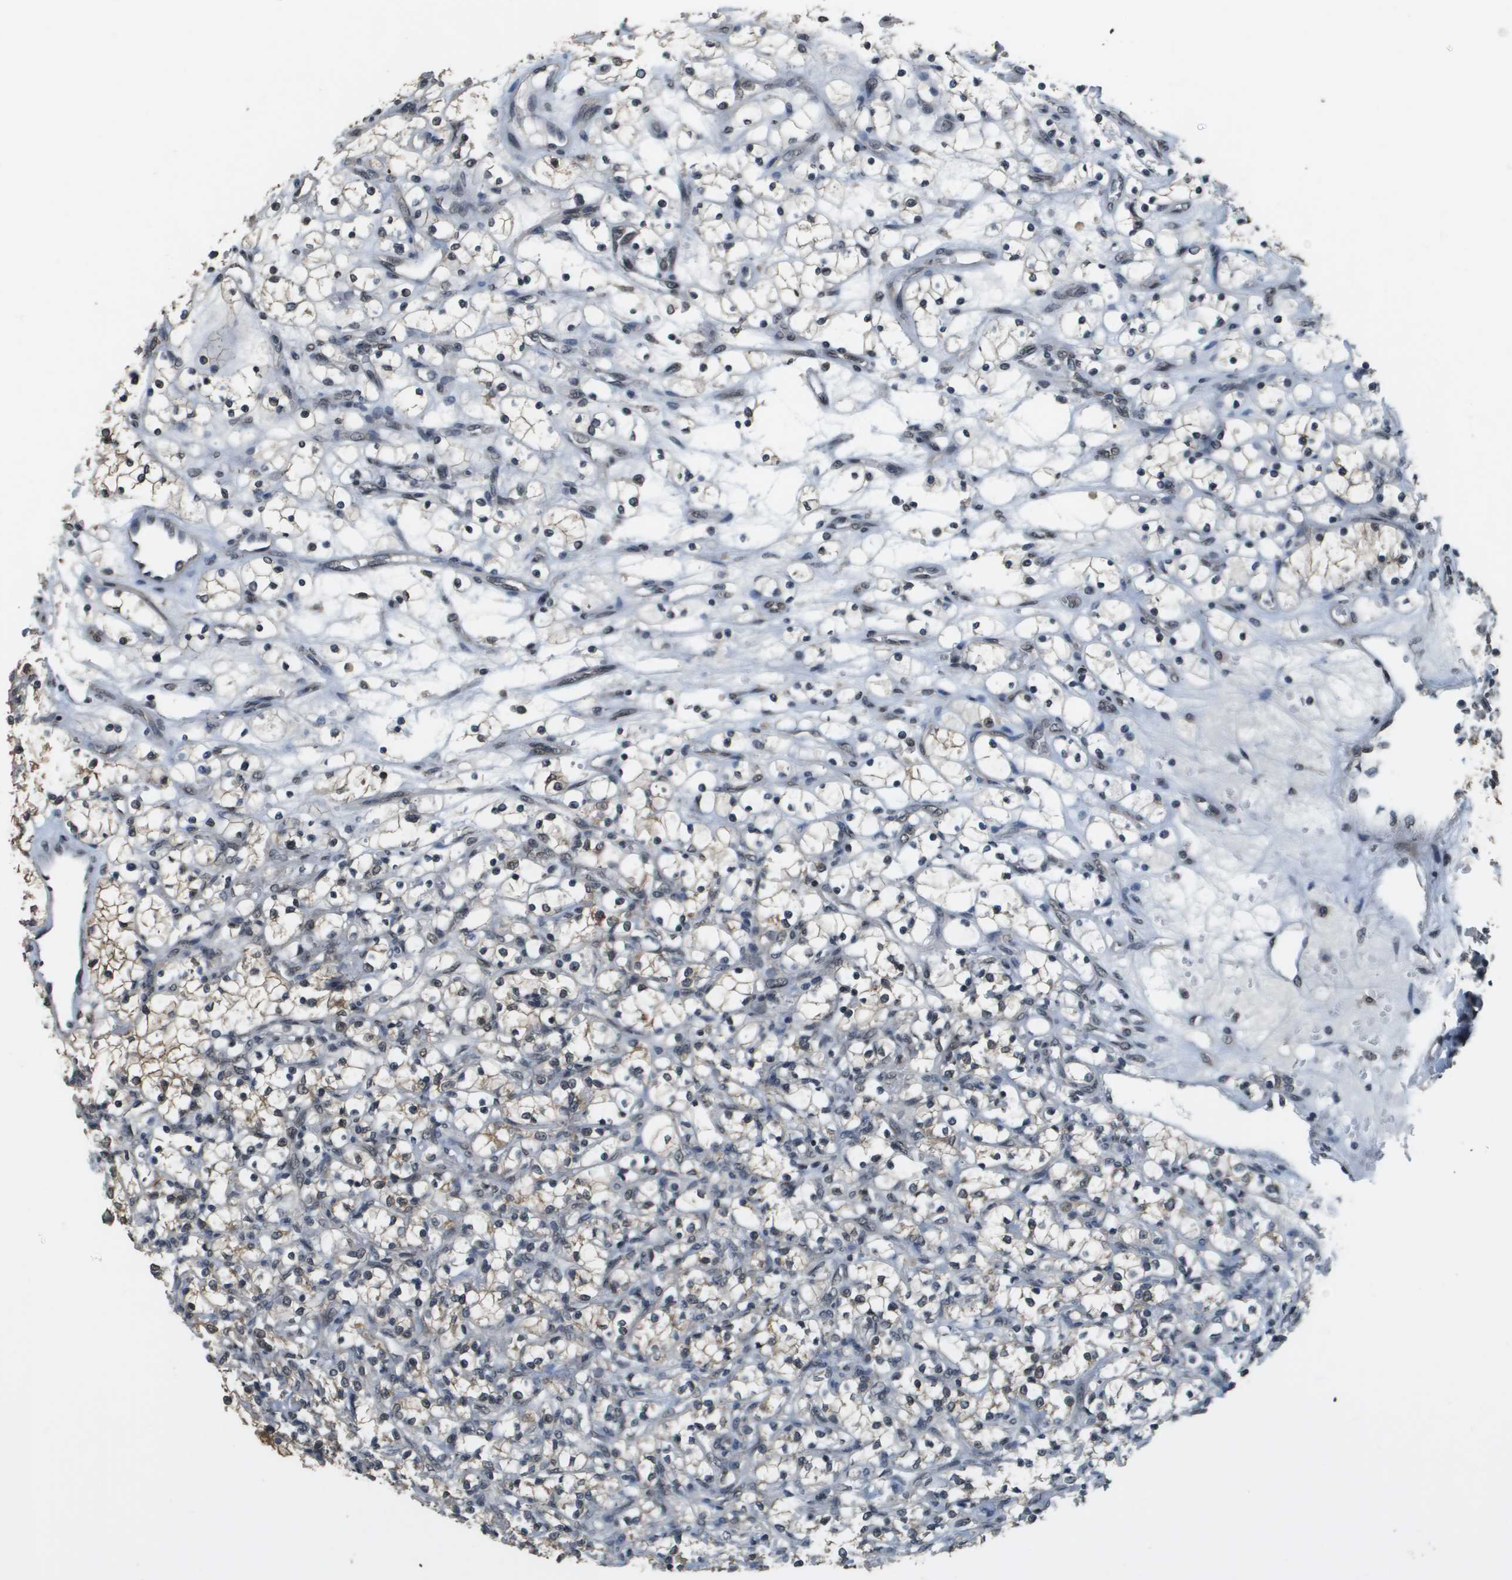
{"staining": {"intensity": "weak", "quantity": "25%-75%", "location": "cytoplasmic/membranous,nuclear"}, "tissue": "renal cancer", "cell_type": "Tumor cells", "image_type": "cancer", "snomed": [{"axis": "morphology", "description": "Adenocarcinoma, NOS"}, {"axis": "topography", "description": "Kidney"}], "caption": "Immunohistochemical staining of renal cancer (adenocarcinoma) demonstrates low levels of weak cytoplasmic/membranous and nuclear protein expression in about 25%-75% of tumor cells.", "gene": "FANCC", "patient": {"sex": "female", "age": 69}}